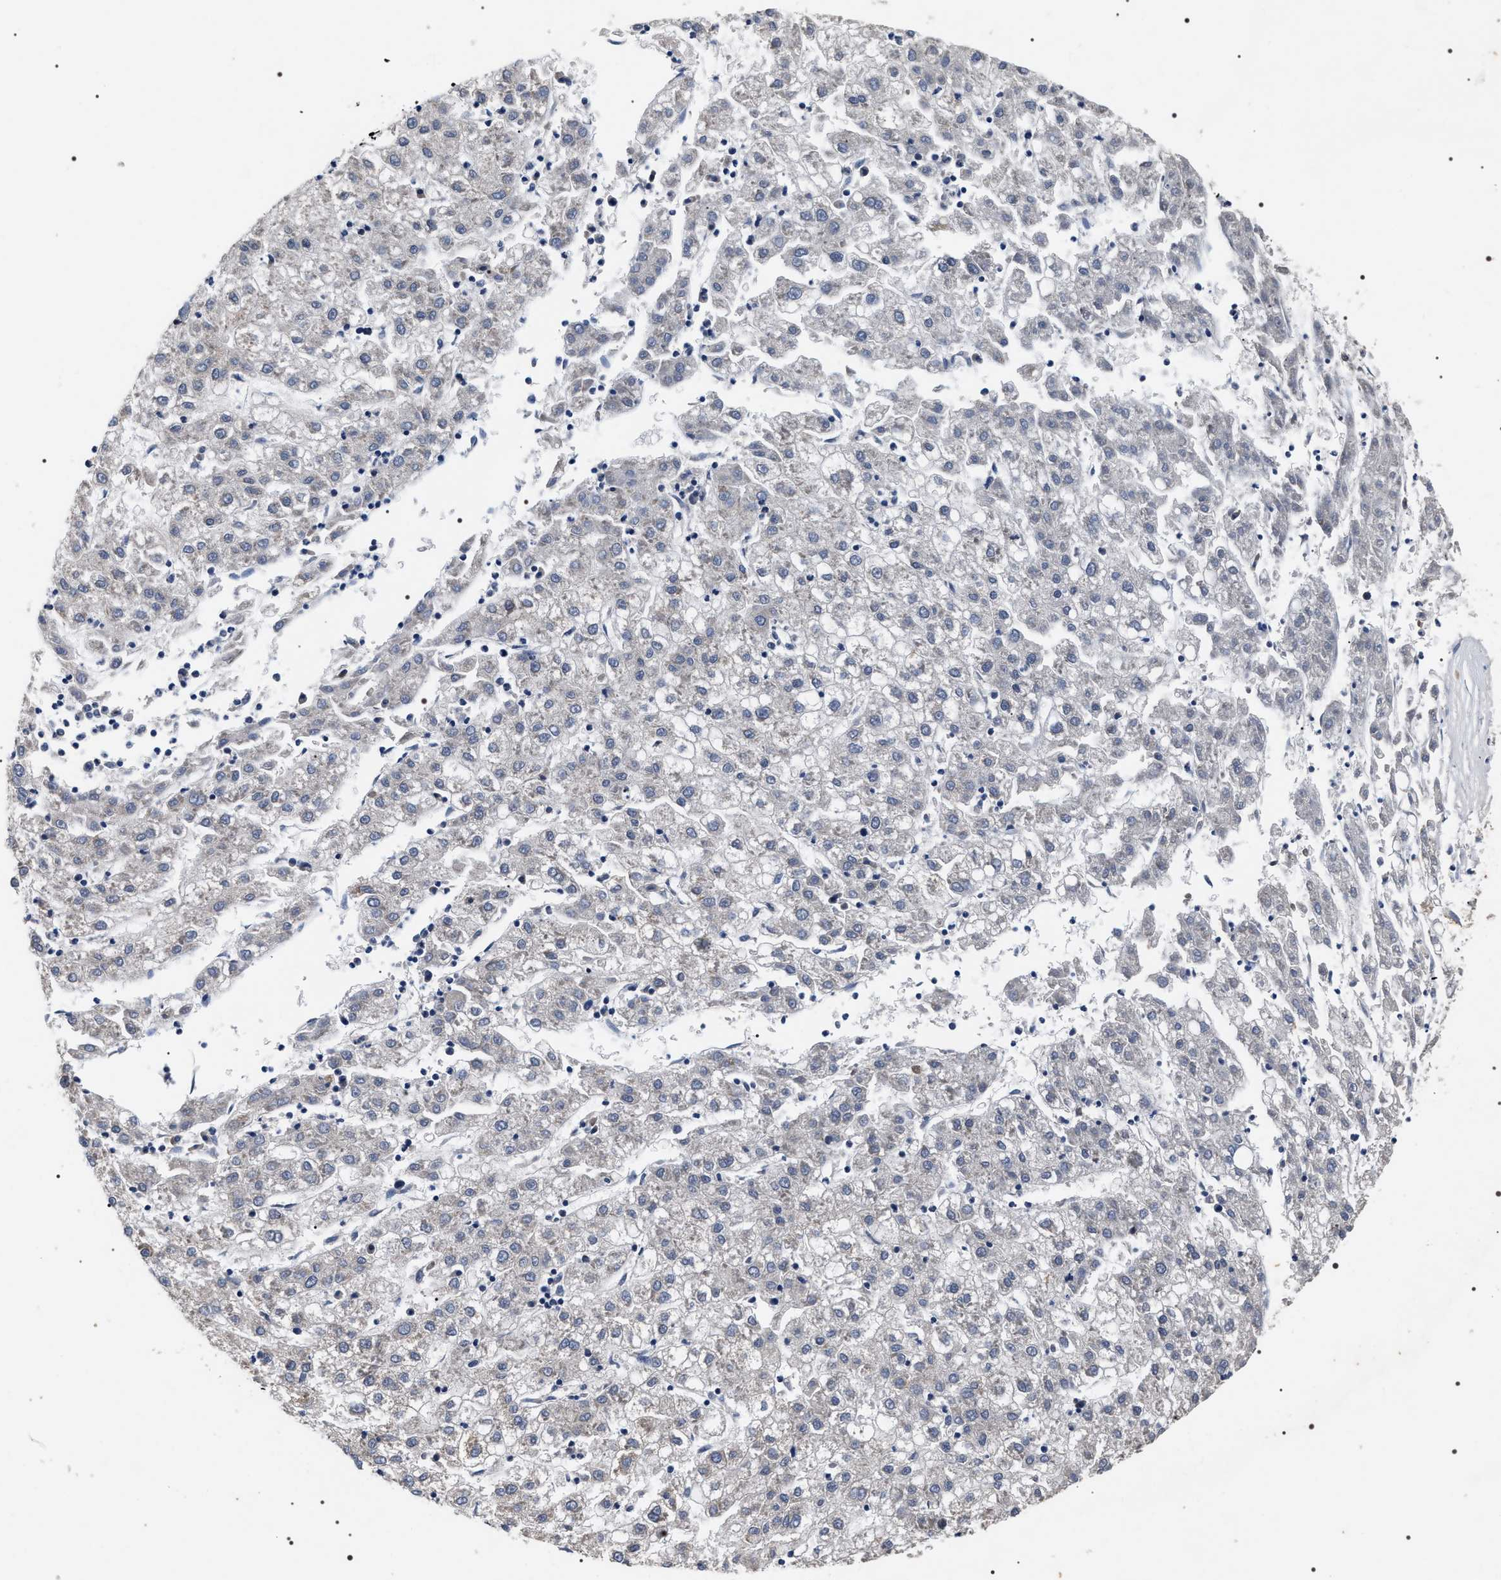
{"staining": {"intensity": "negative", "quantity": "none", "location": "none"}, "tissue": "liver cancer", "cell_type": "Tumor cells", "image_type": "cancer", "snomed": [{"axis": "morphology", "description": "Carcinoma, Hepatocellular, NOS"}, {"axis": "topography", "description": "Liver"}], "caption": "DAB (3,3'-diaminobenzidine) immunohistochemical staining of hepatocellular carcinoma (liver) shows no significant expression in tumor cells. (Brightfield microscopy of DAB (3,3'-diaminobenzidine) IHC at high magnification).", "gene": "RRP1B", "patient": {"sex": "male", "age": 72}}